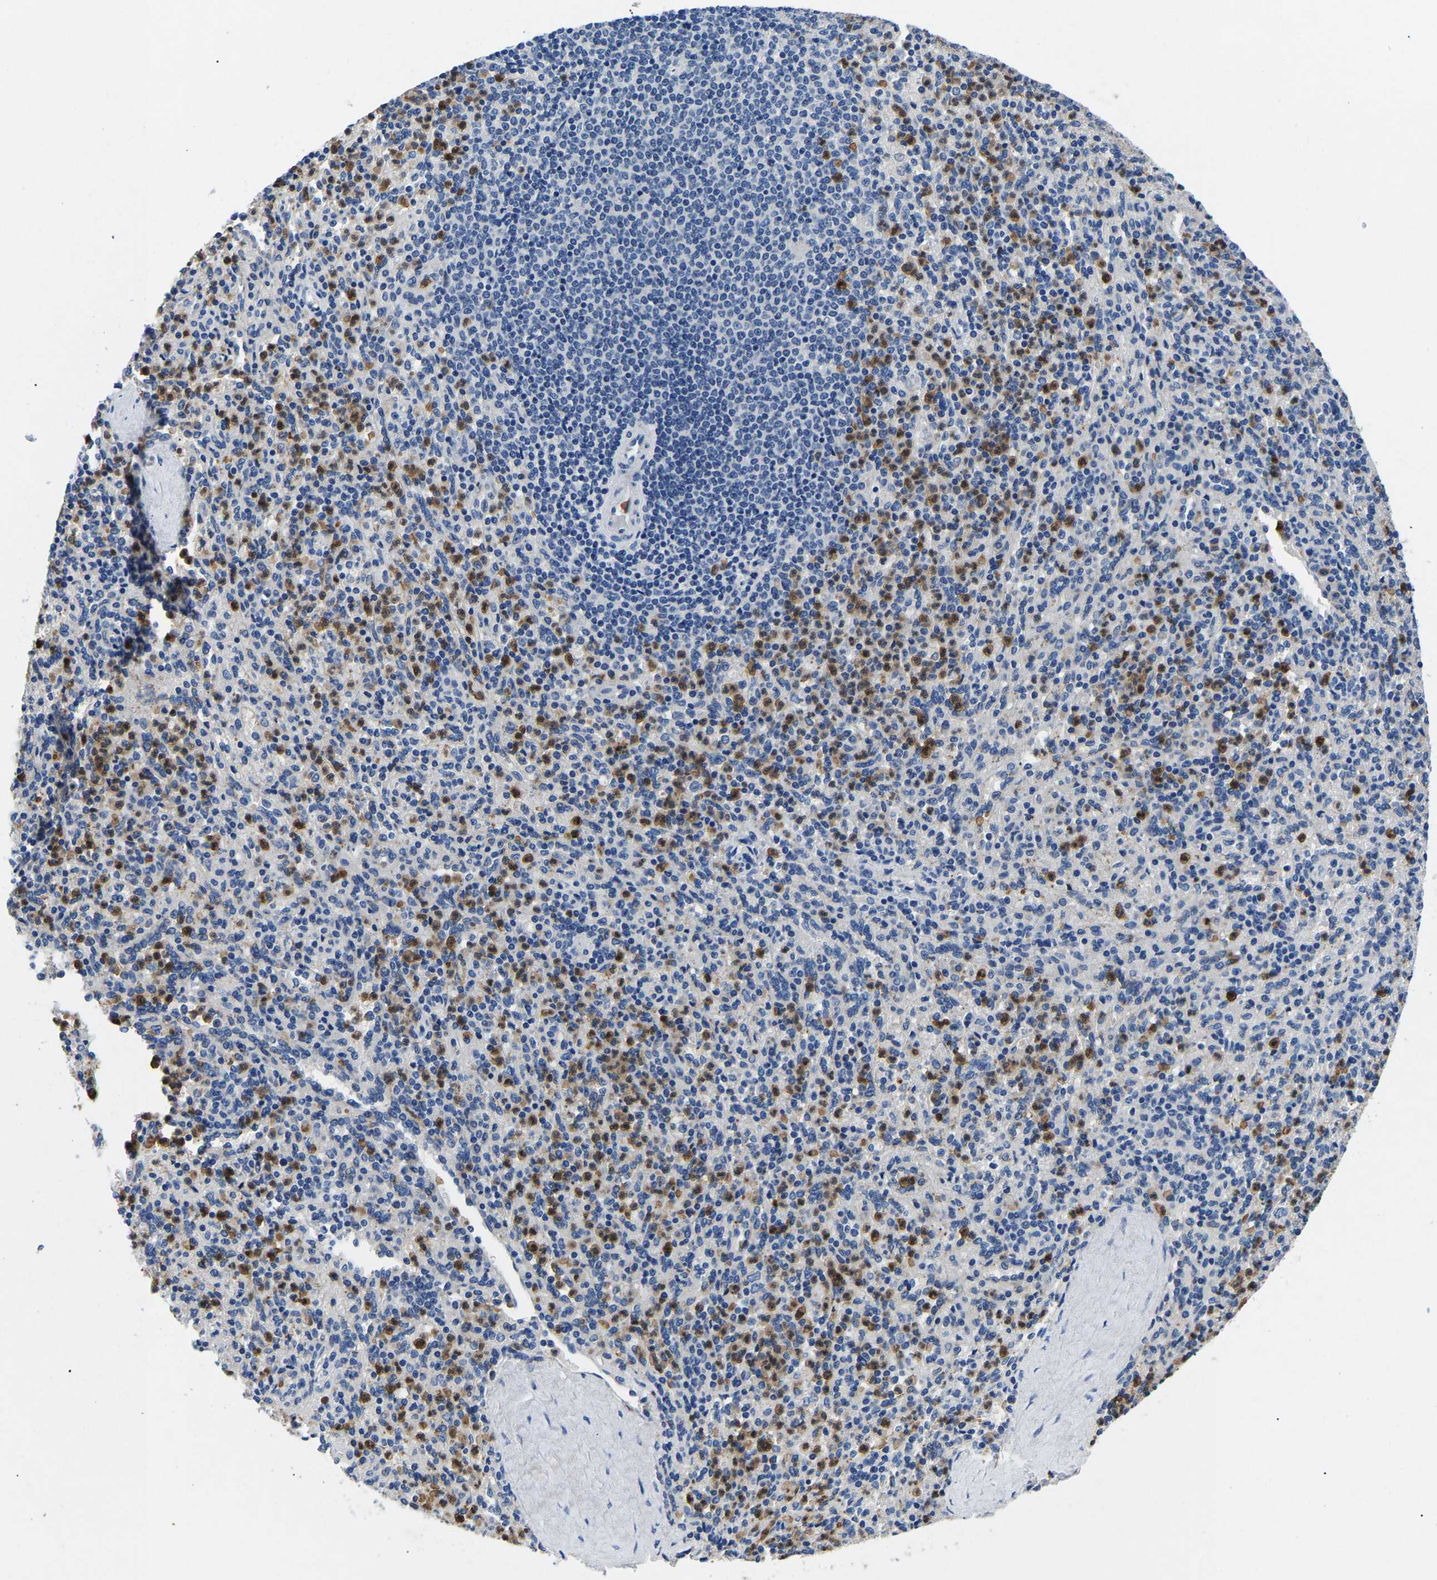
{"staining": {"intensity": "moderate", "quantity": "25%-75%", "location": "cytoplasmic/membranous"}, "tissue": "spleen", "cell_type": "Cells in red pulp", "image_type": "normal", "snomed": [{"axis": "morphology", "description": "Normal tissue, NOS"}, {"axis": "topography", "description": "Spleen"}], "caption": "About 25%-75% of cells in red pulp in unremarkable human spleen demonstrate moderate cytoplasmic/membranous protein staining as visualized by brown immunohistochemical staining.", "gene": "TOR1B", "patient": {"sex": "male", "age": 36}}